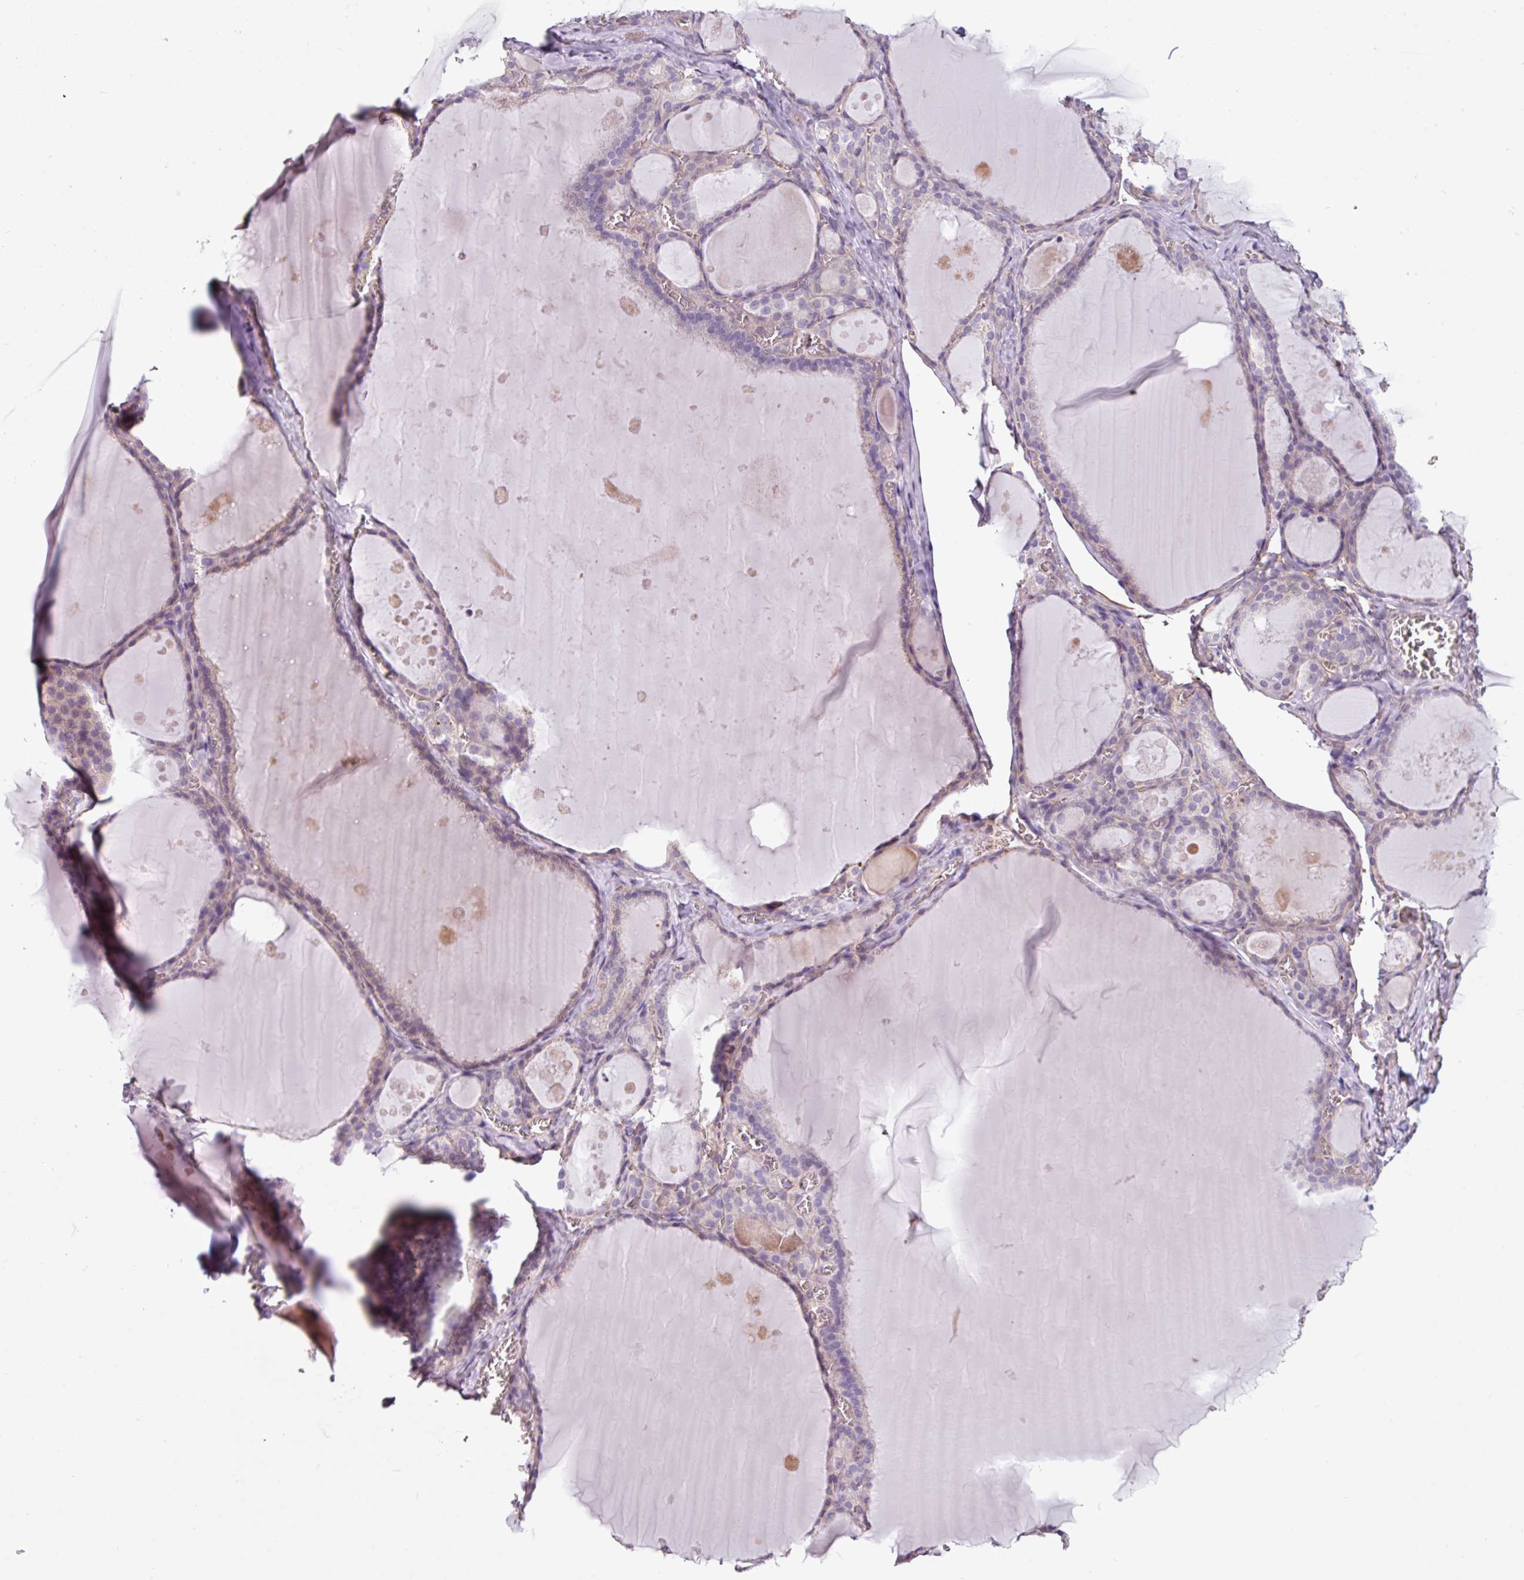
{"staining": {"intensity": "negative", "quantity": "none", "location": "none"}, "tissue": "thyroid gland", "cell_type": "Glandular cells", "image_type": "normal", "snomed": [{"axis": "morphology", "description": "Normal tissue, NOS"}, {"axis": "topography", "description": "Thyroid gland"}], "caption": "This is an immunohistochemistry (IHC) image of unremarkable human thyroid gland. There is no expression in glandular cells.", "gene": "BUD23", "patient": {"sex": "male", "age": 56}}